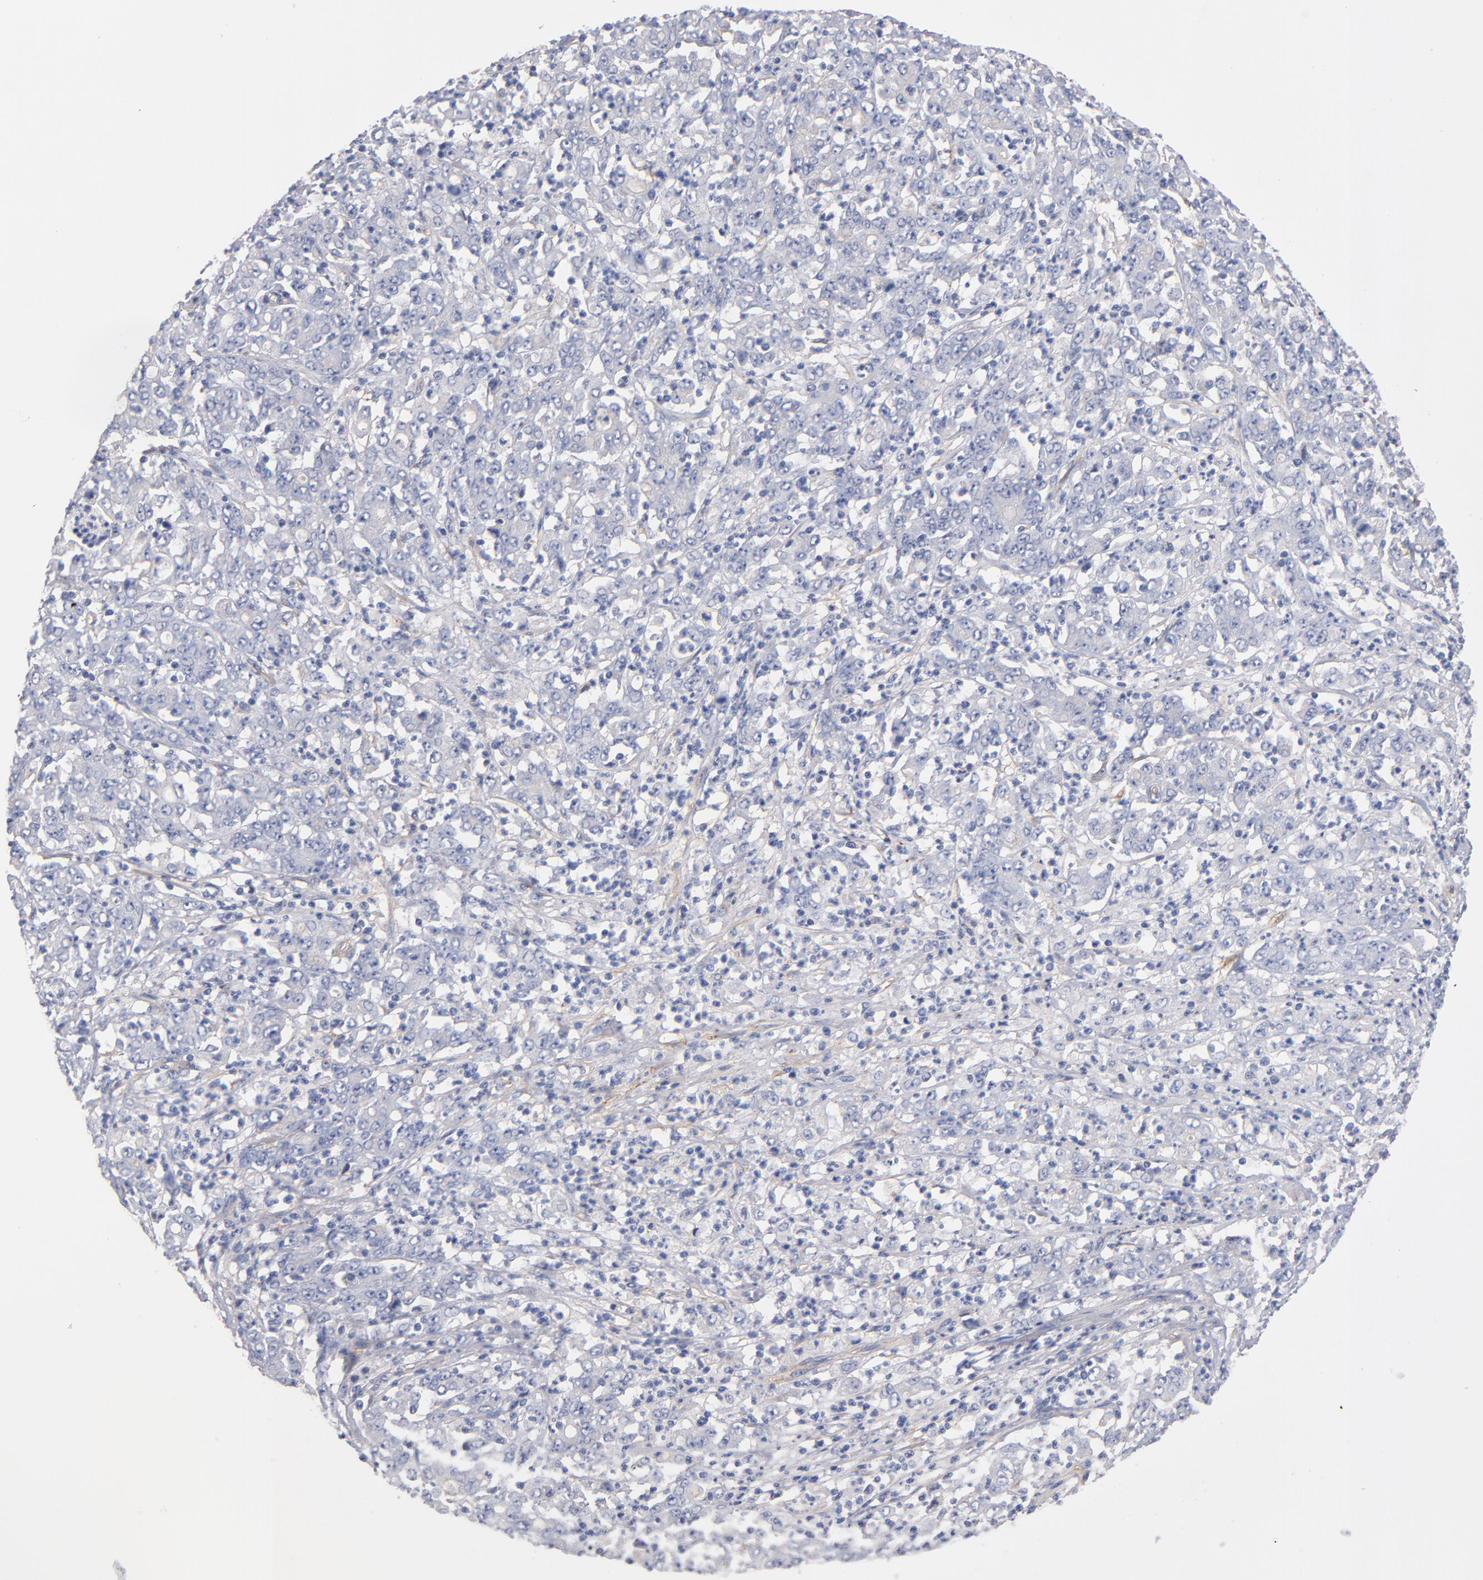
{"staining": {"intensity": "negative", "quantity": "none", "location": "none"}, "tissue": "stomach cancer", "cell_type": "Tumor cells", "image_type": "cancer", "snomed": [{"axis": "morphology", "description": "Adenocarcinoma, NOS"}, {"axis": "topography", "description": "Stomach, lower"}], "caption": "Tumor cells are negative for brown protein staining in adenocarcinoma (stomach).", "gene": "PLSCR4", "patient": {"sex": "female", "age": 71}}